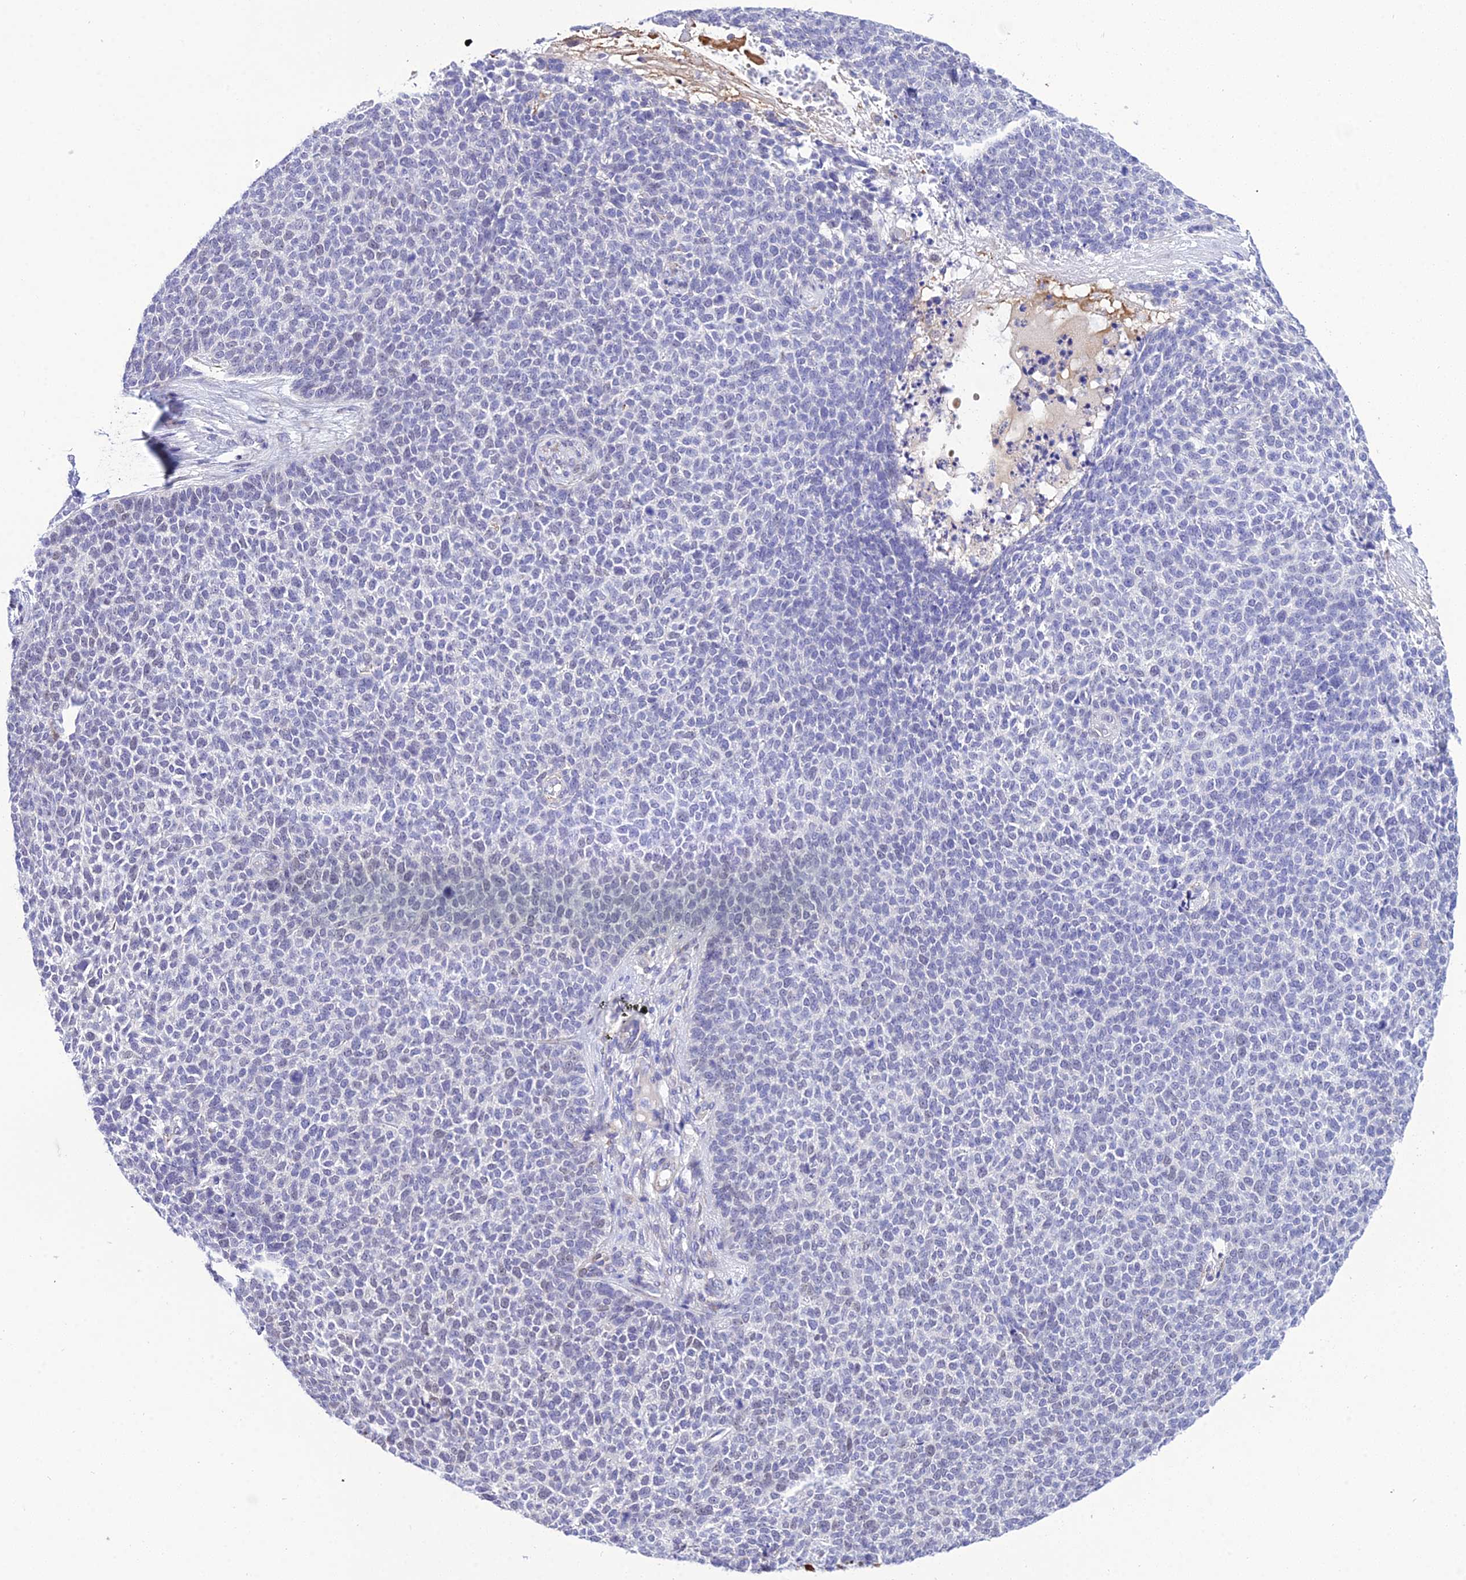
{"staining": {"intensity": "weak", "quantity": "<25%", "location": "nuclear"}, "tissue": "skin cancer", "cell_type": "Tumor cells", "image_type": "cancer", "snomed": [{"axis": "morphology", "description": "Basal cell carcinoma"}, {"axis": "topography", "description": "Skin"}], "caption": "This histopathology image is of skin cancer stained with immunohistochemistry to label a protein in brown with the nuclei are counter-stained blue. There is no expression in tumor cells.", "gene": "DEFB107A", "patient": {"sex": "female", "age": 84}}